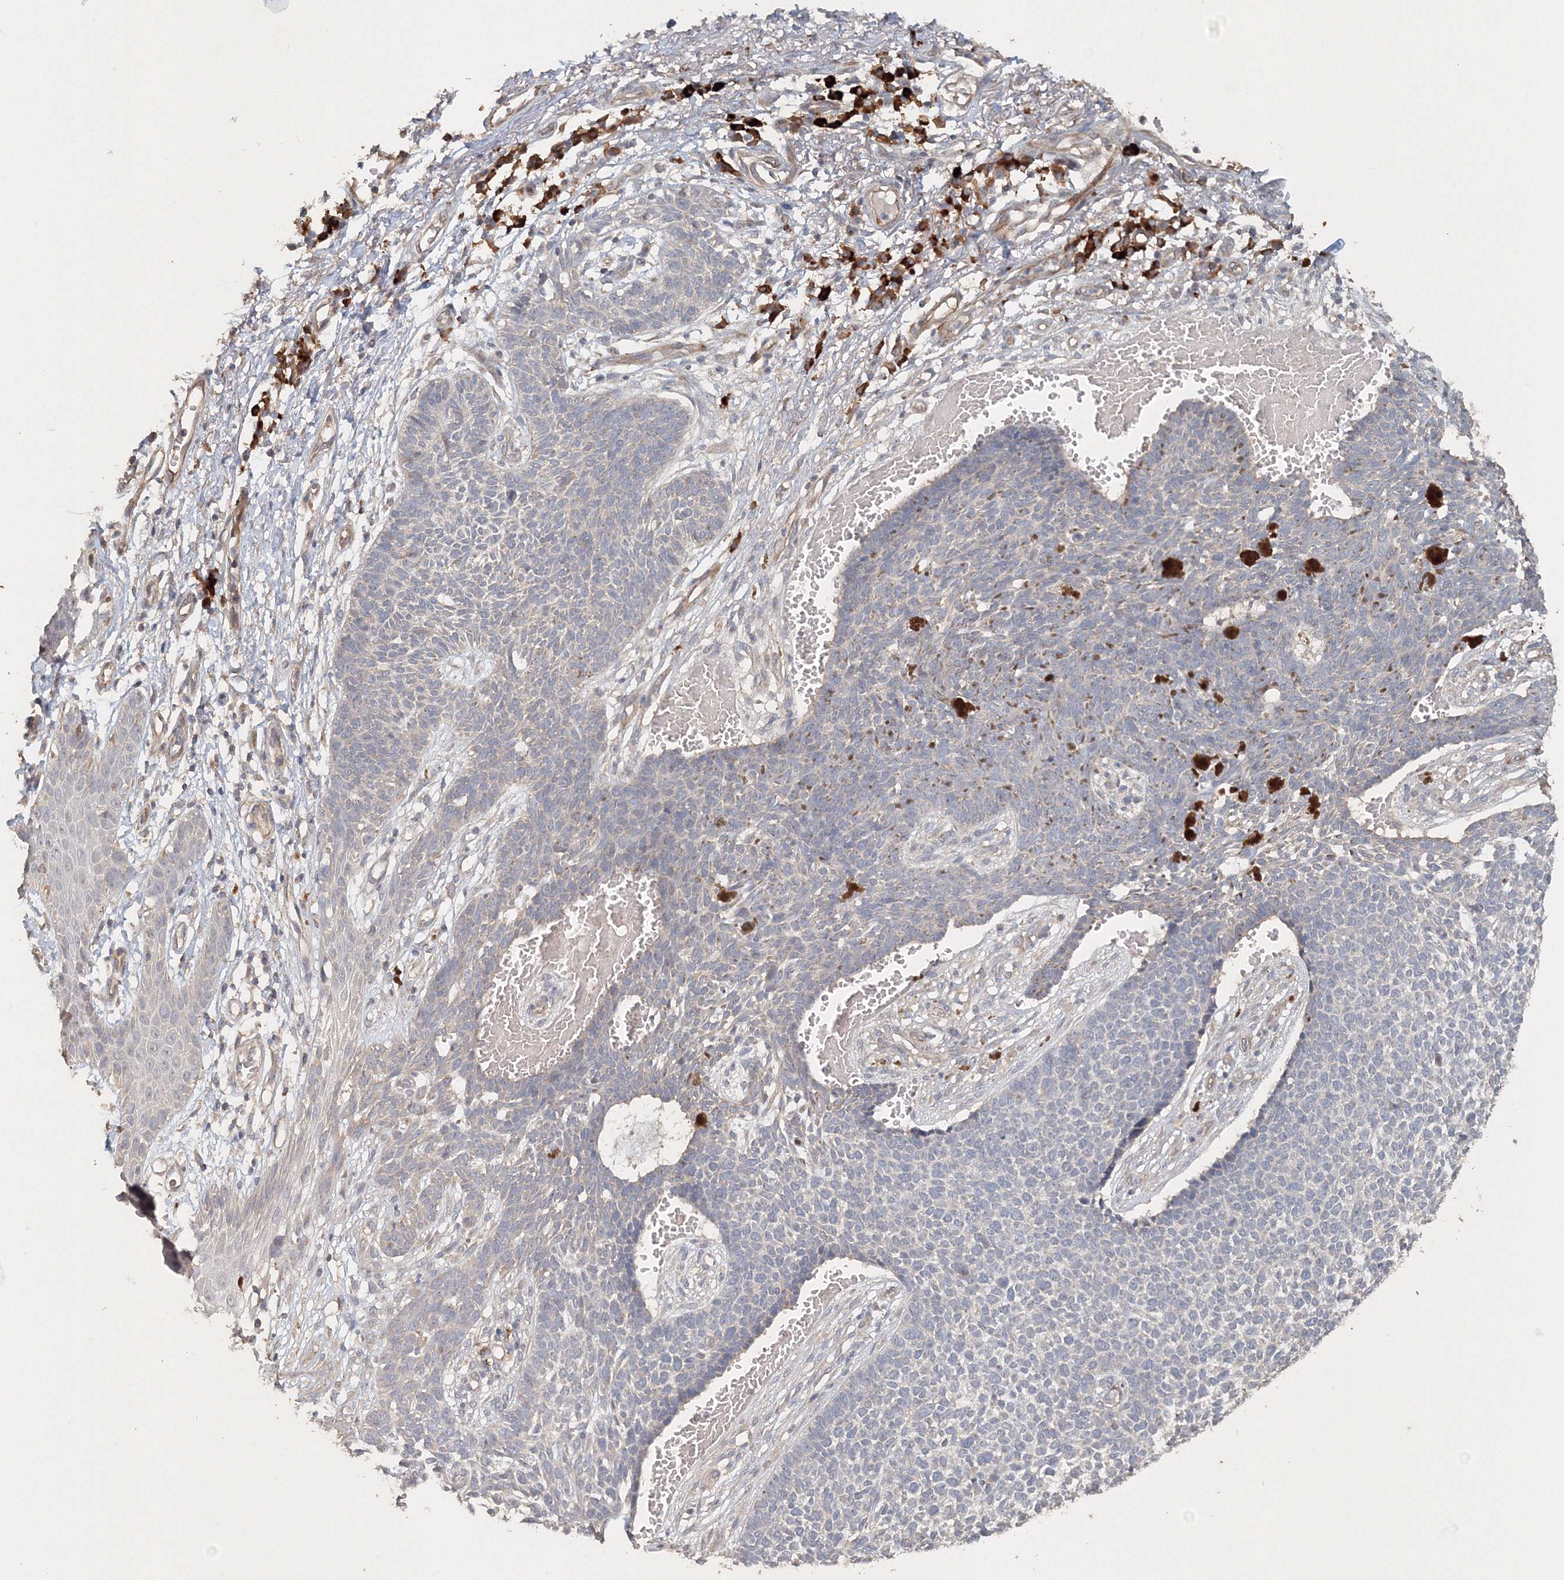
{"staining": {"intensity": "negative", "quantity": "none", "location": "none"}, "tissue": "skin cancer", "cell_type": "Tumor cells", "image_type": "cancer", "snomed": [{"axis": "morphology", "description": "Basal cell carcinoma"}, {"axis": "topography", "description": "Skin"}], "caption": "Basal cell carcinoma (skin) was stained to show a protein in brown. There is no significant expression in tumor cells. (DAB IHC, high magnification).", "gene": "NALF2", "patient": {"sex": "female", "age": 84}}